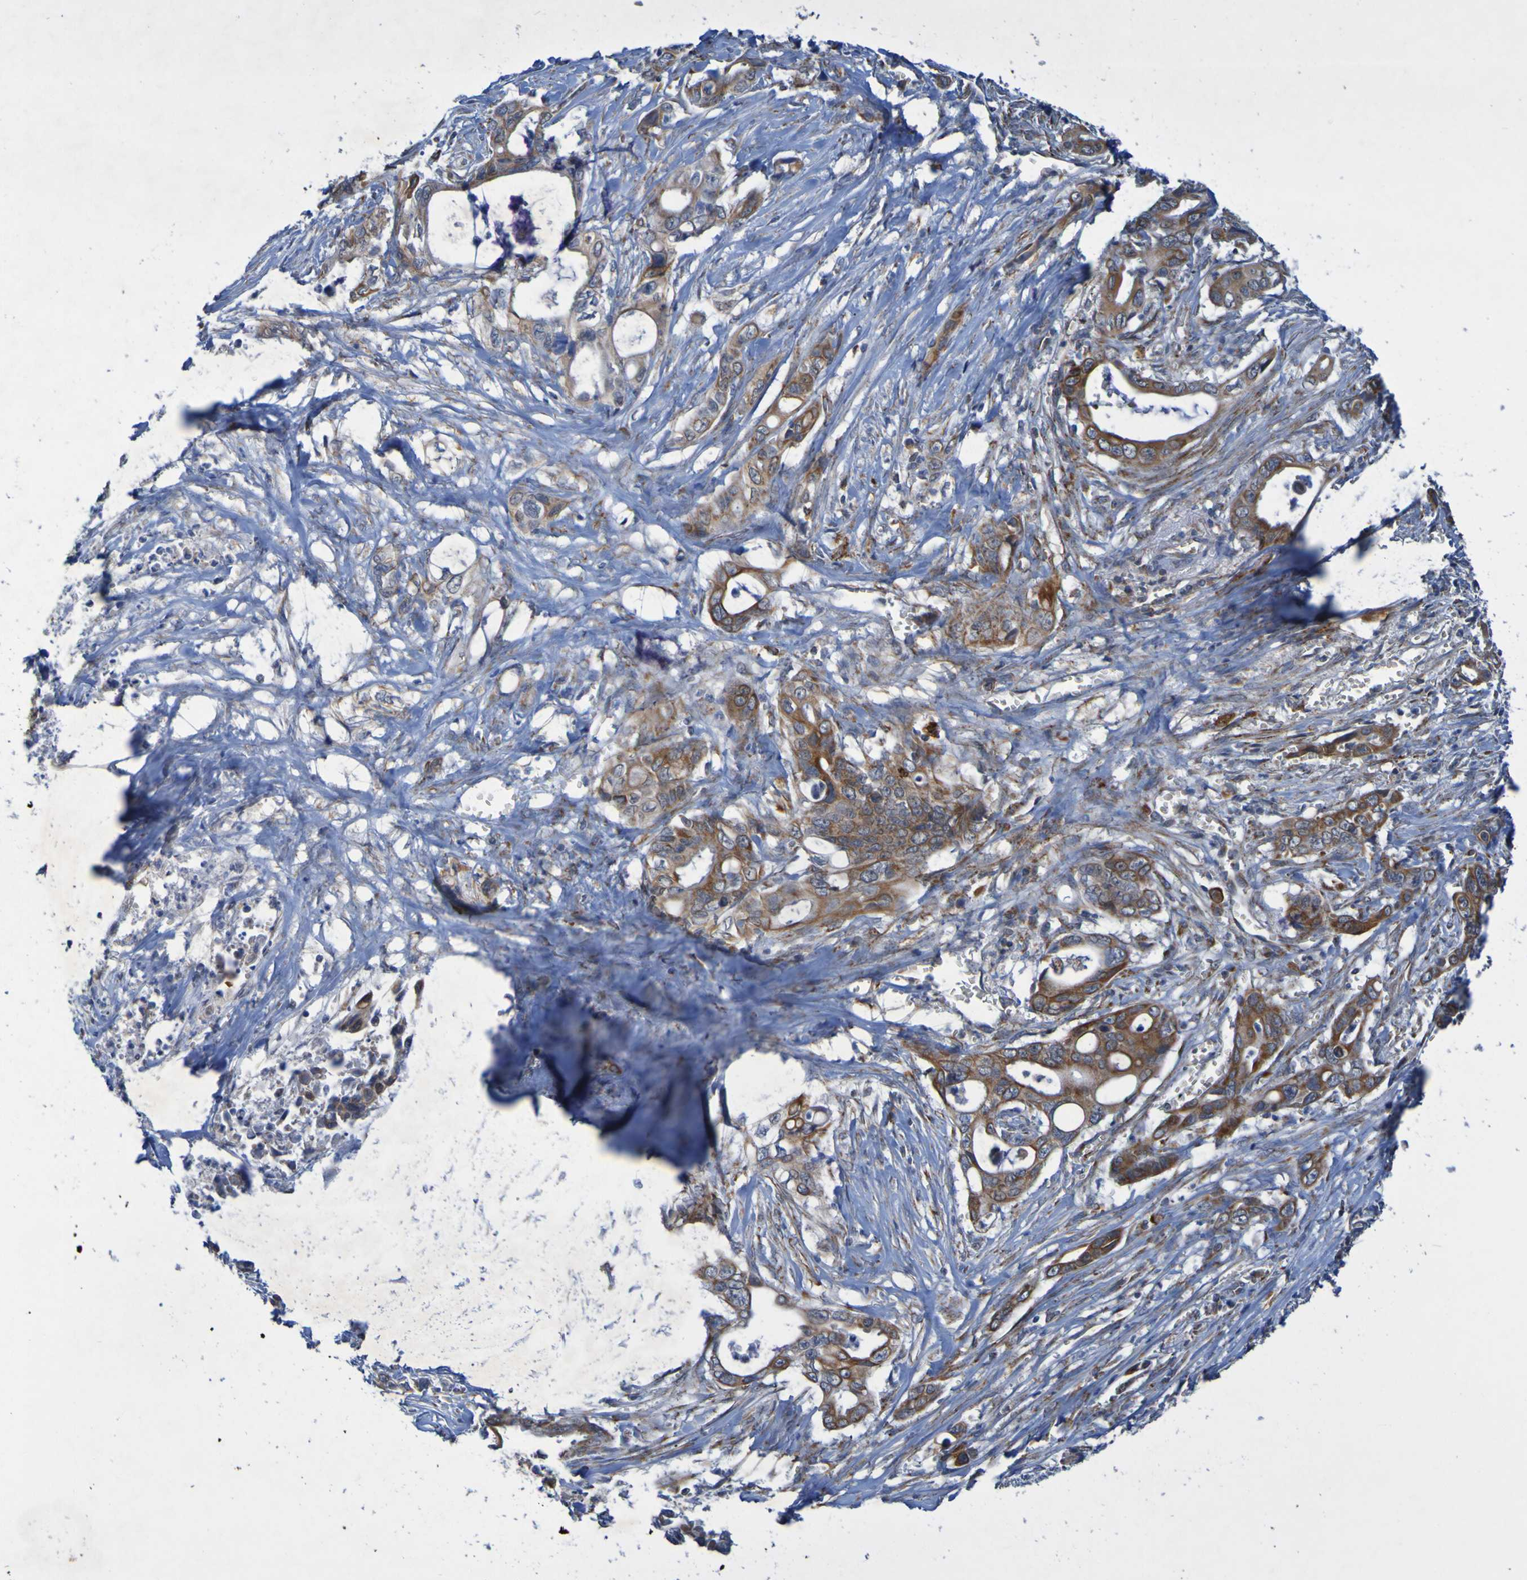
{"staining": {"intensity": "moderate", "quantity": ">75%", "location": "cytoplasmic/membranous"}, "tissue": "pancreatic cancer", "cell_type": "Tumor cells", "image_type": "cancer", "snomed": [{"axis": "morphology", "description": "Adenocarcinoma, NOS"}, {"axis": "topography", "description": "Pancreas"}], "caption": "Pancreatic adenocarcinoma tissue reveals moderate cytoplasmic/membranous positivity in approximately >75% of tumor cells, visualized by immunohistochemistry. (Brightfield microscopy of DAB IHC at high magnification).", "gene": "CCDC51", "patient": {"sex": "male", "age": 59}}